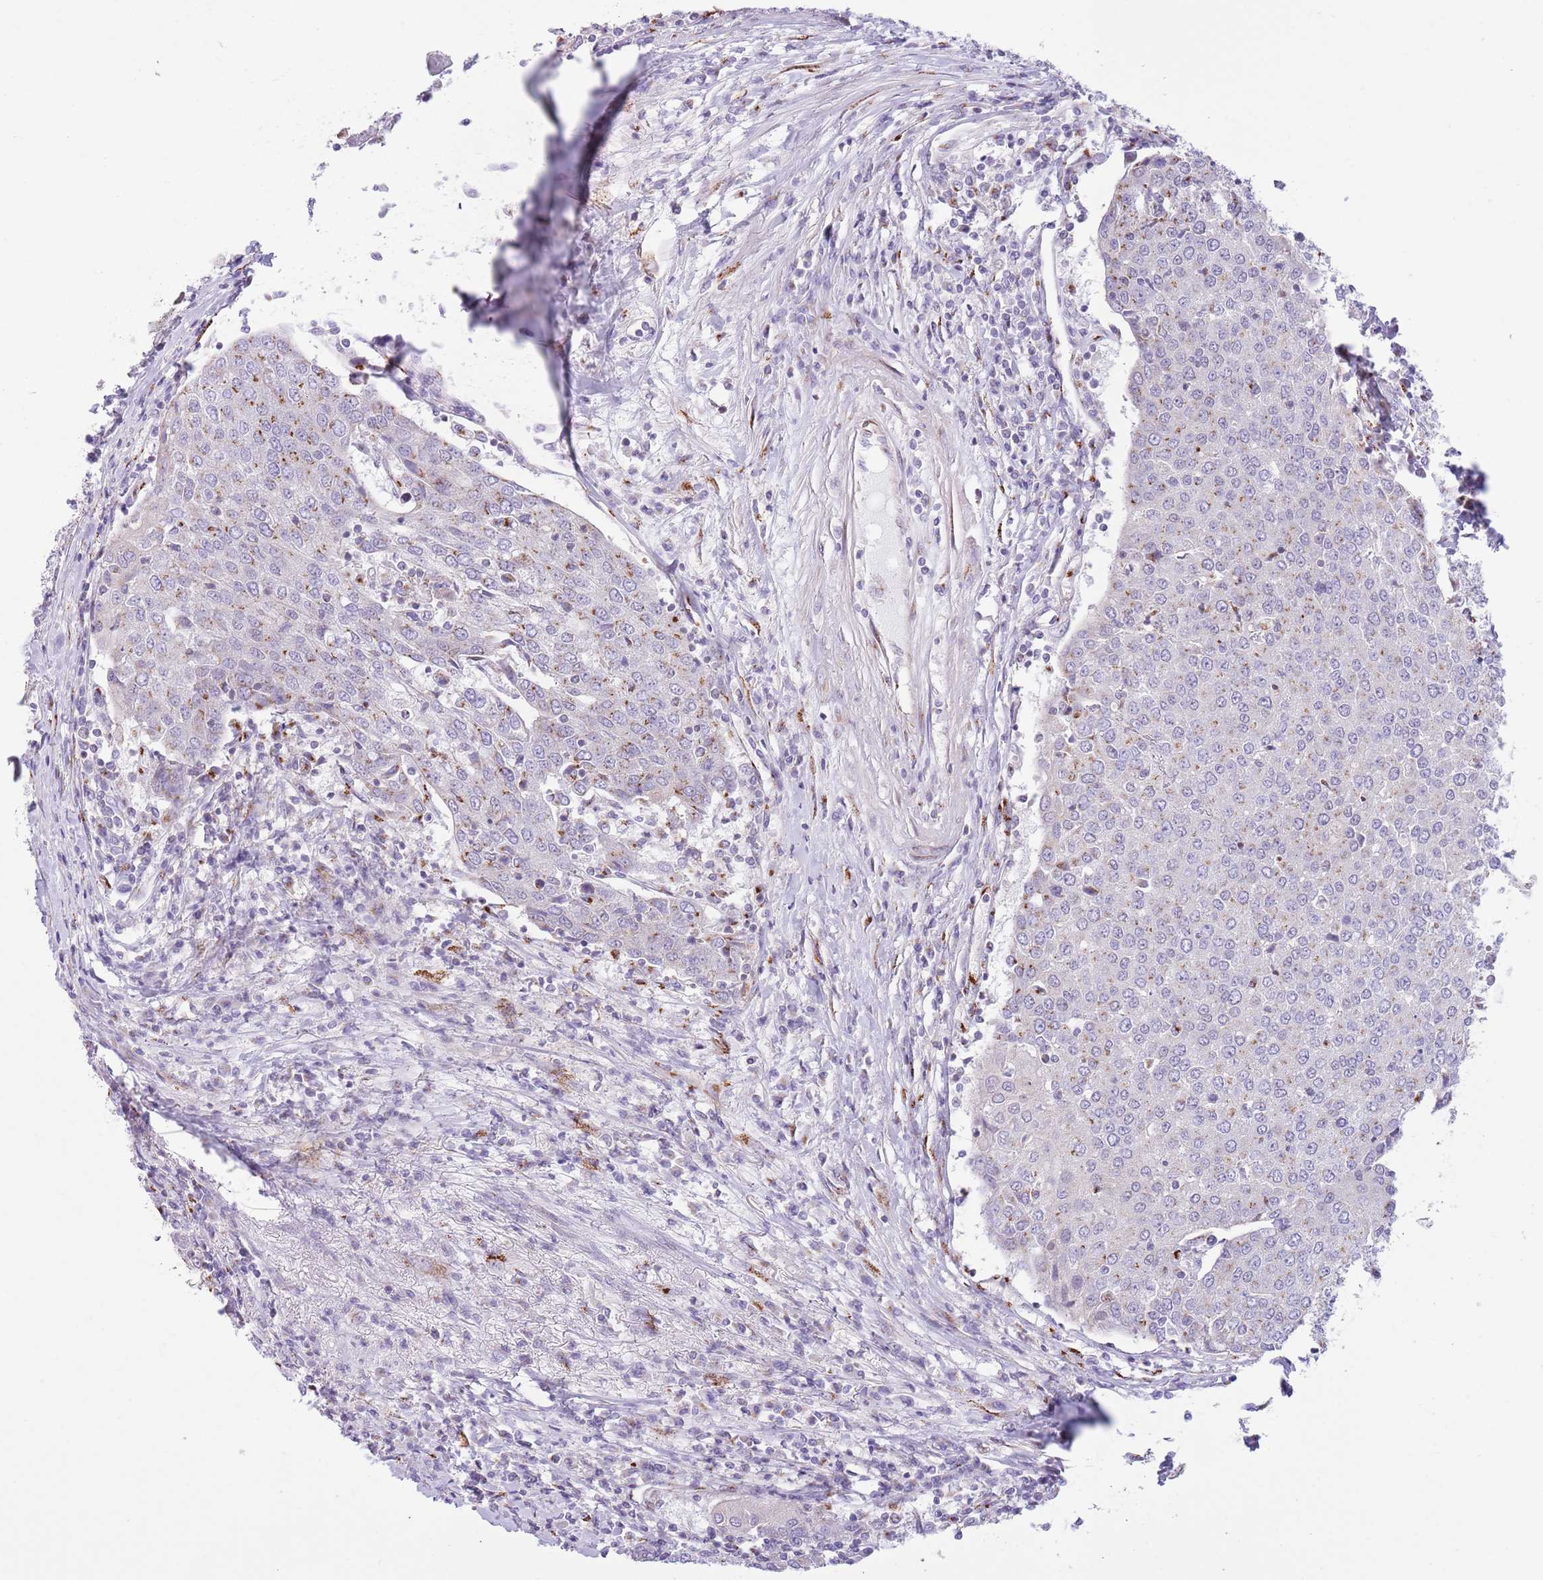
{"staining": {"intensity": "moderate", "quantity": "<25%", "location": "cytoplasmic/membranous"}, "tissue": "urothelial cancer", "cell_type": "Tumor cells", "image_type": "cancer", "snomed": [{"axis": "morphology", "description": "Urothelial carcinoma, High grade"}, {"axis": "topography", "description": "Urinary bladder"}], "caption": "Immunohistochemical staining of urothelial cancer shows low levels of moderate cytoplasmic/membranous protein positivity in about <25% of tumor cells.", "gene": "C20orf96", "patient": {"sex": "female", "age": 85}}